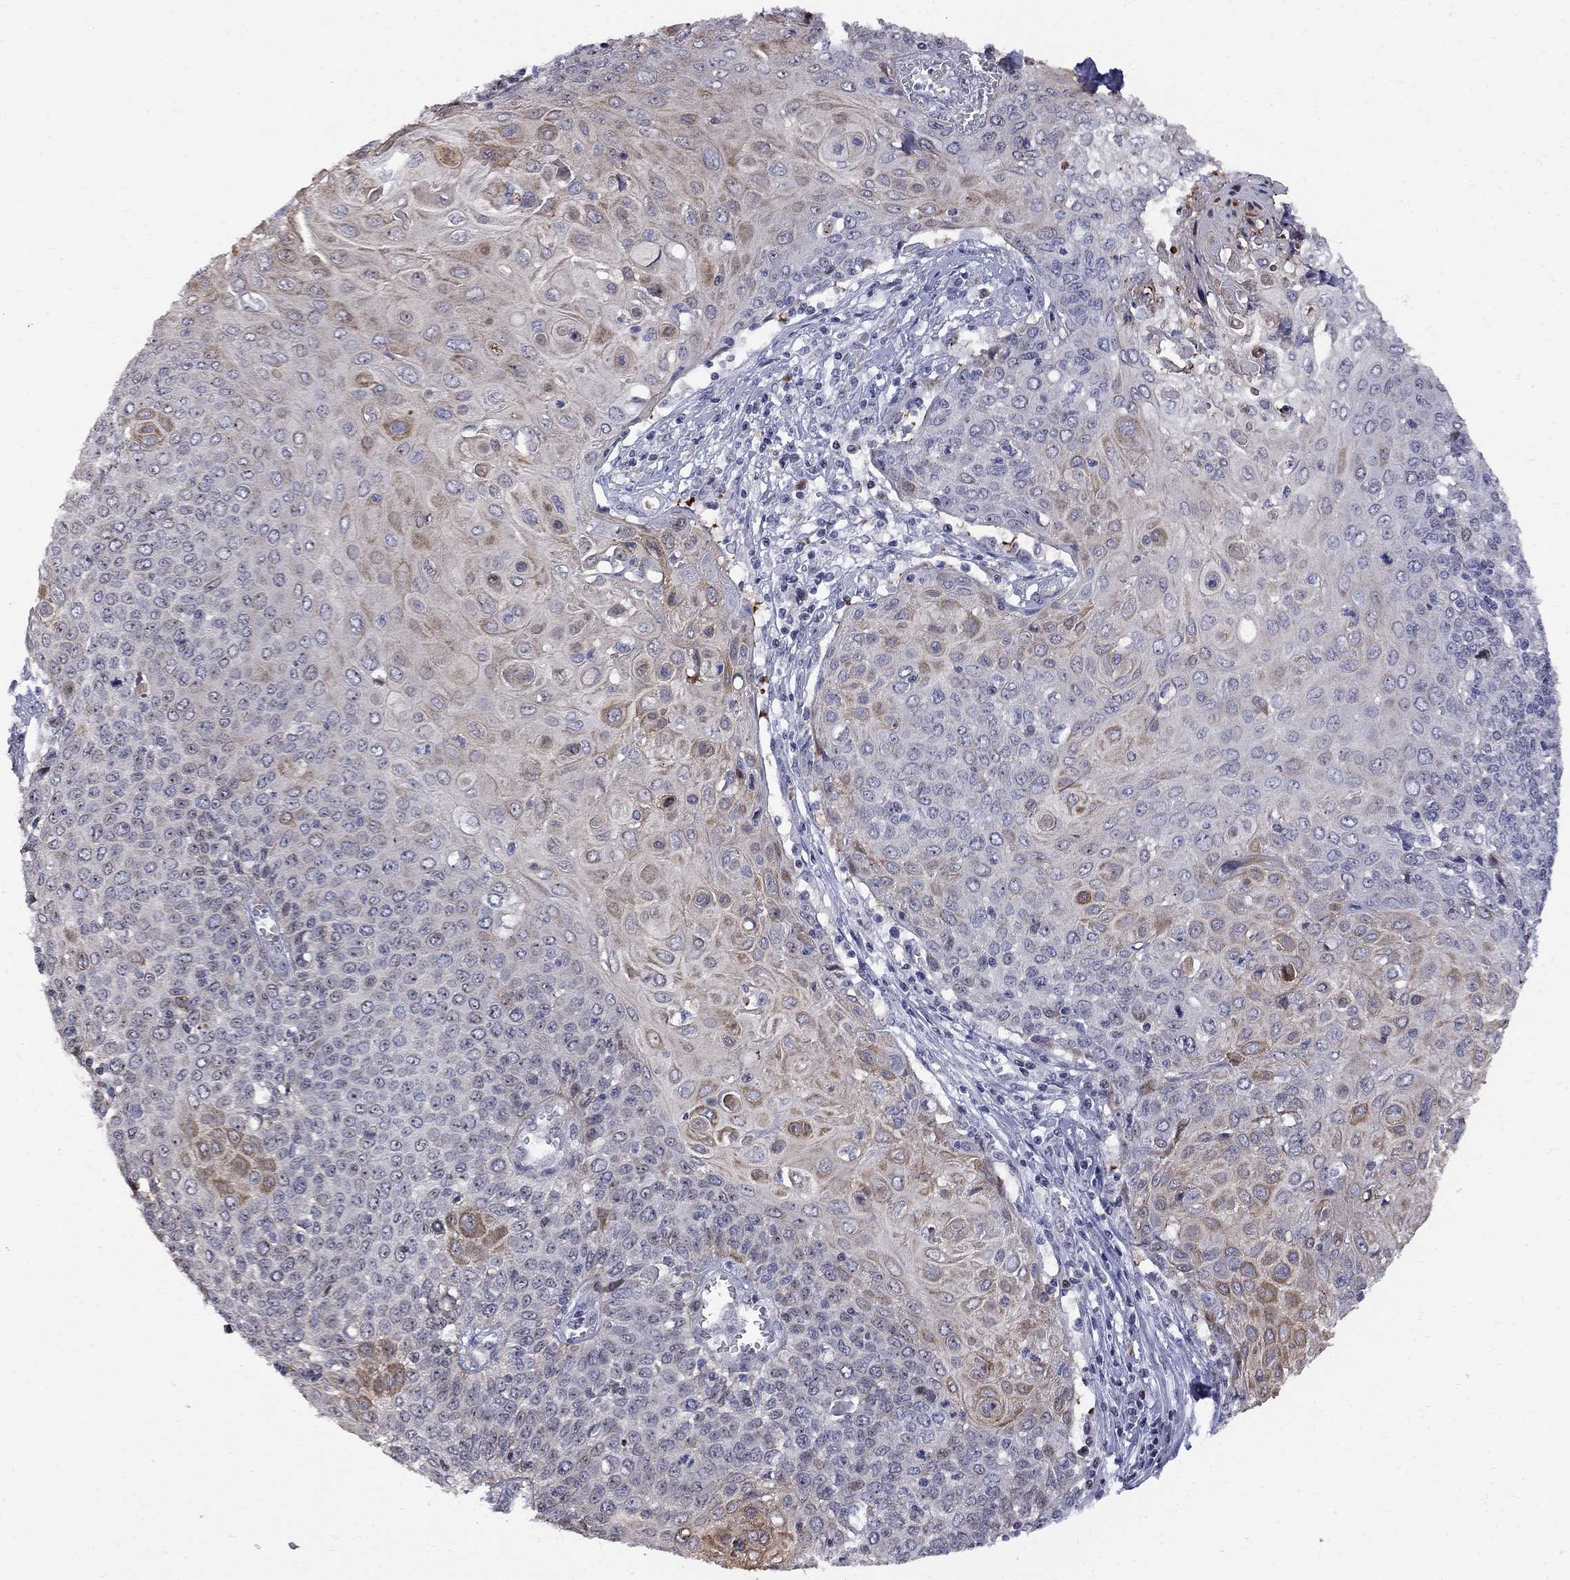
{"staining": {"intensity": "weak", "quantity": "25%-75%", "location": "cytoplasmic/membranous"}, "tissue": "cervical cancer", "cell_type": "Tumor cells", "image_type": "cancer", "snomed": [{"axis": "morphology", "description": "Squamous cell carcinoma, NOS"}, {"axis": "topography", "description": "Cervix"}], "caption": "Tumor cells display low levels of weak cytoplasmic/membranous expression in about 25%-75% of cells in human cervical cancer.", "gene": "DHX33", "patient": {"sex": "female", "age": 39}}